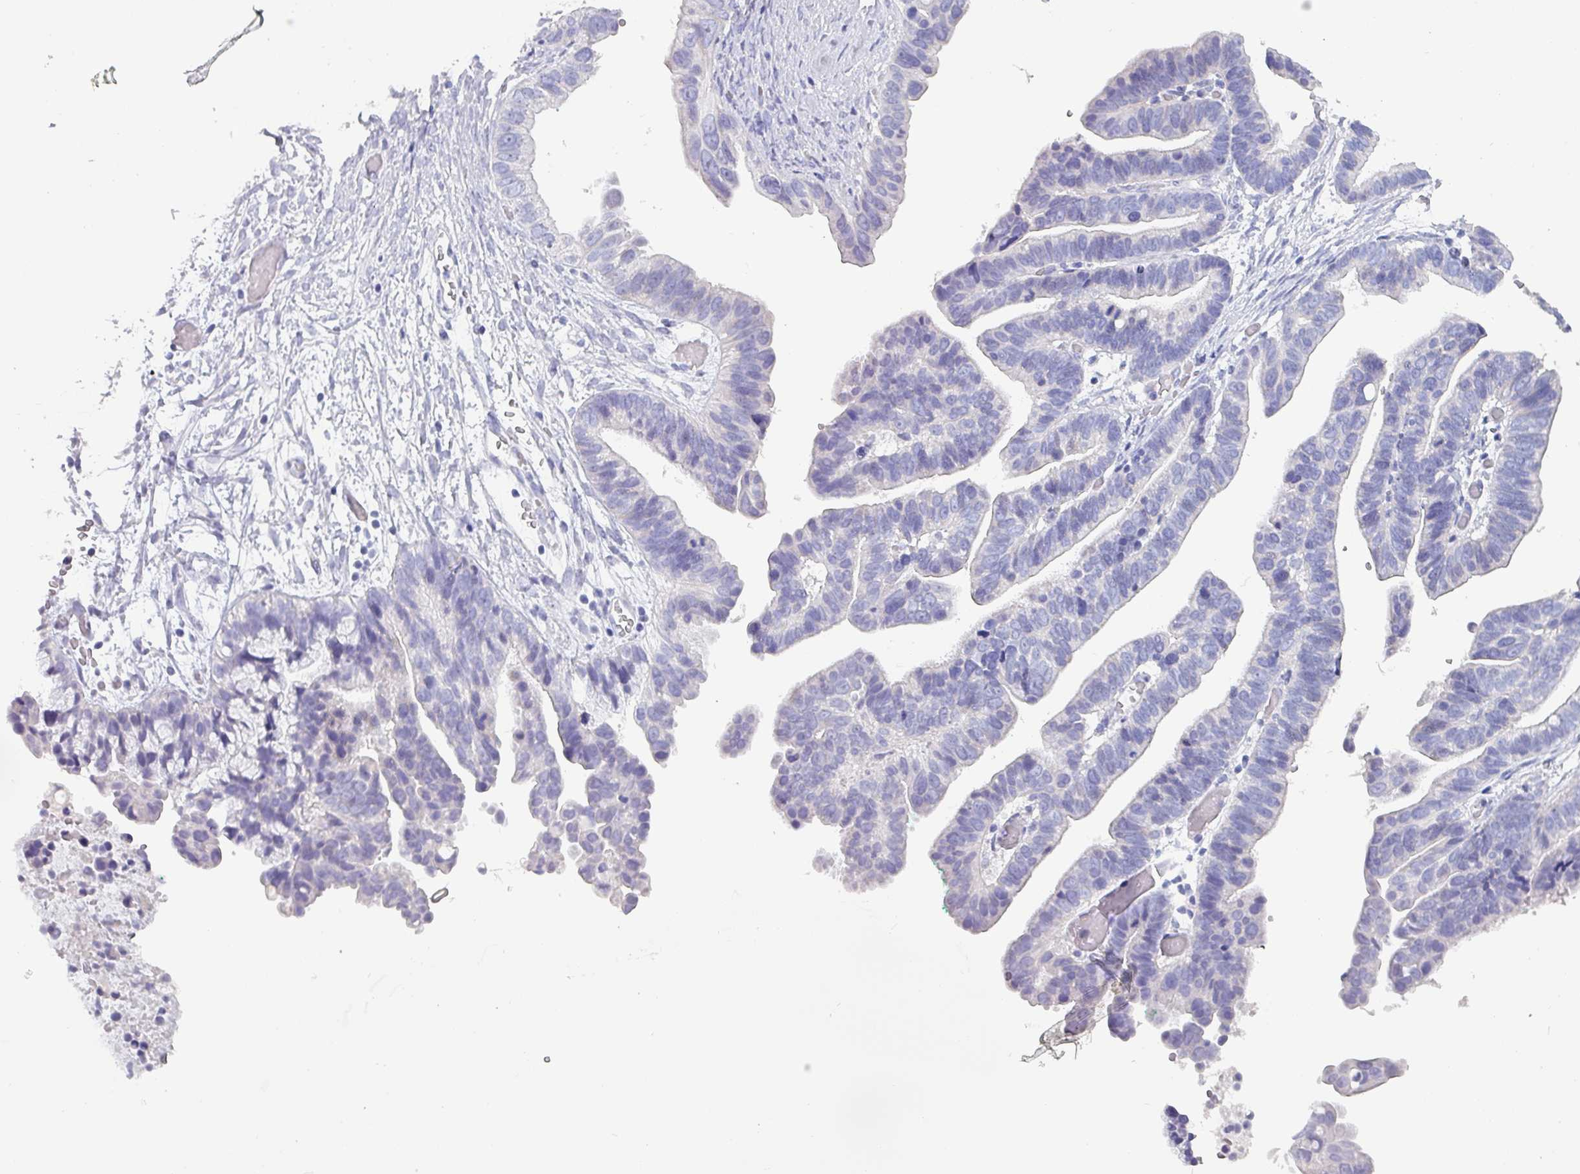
{"staining": {"intensity": "negative", "quantity": "none", "location": "none"}, "tissue": "ovarian cancer", "cell_type": "Tumor cells", "image_type": "cancer", "snomed": [{"axis": "morphology", "description": "Cystadenocarcinoma, serous, NOS"}, {"axis": "topography", "description": "Ovary"}], "caption": "Immunohistochemical staining of ovarian serous cystadenocarcinoma displays no significant staining in tumor cells.", "gene": "INS-IGF2", "patient": {"sex": "female", "age": 56}}